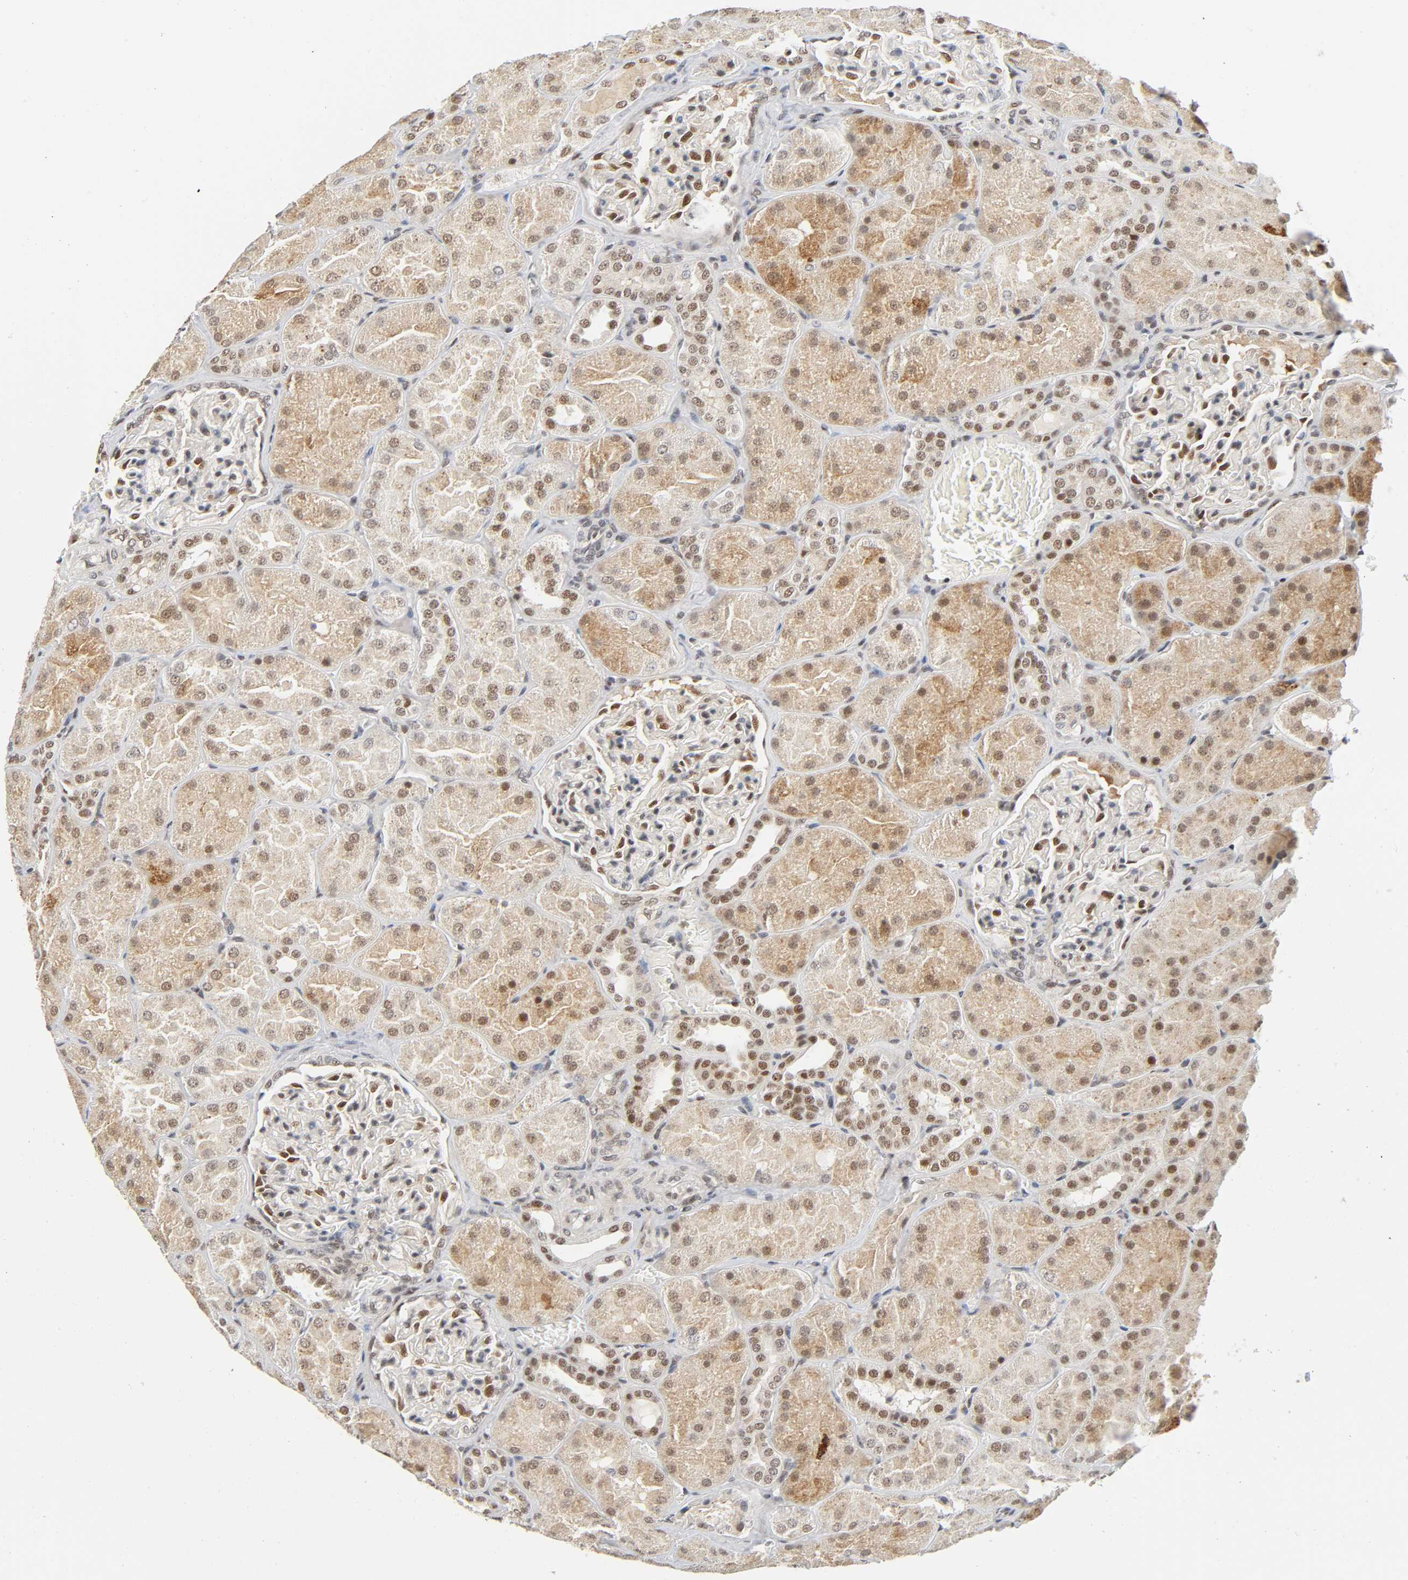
{"staining": {"intensity": "moderate", "quantity": "25%-75%", "location": "nuclear"}, "tissue": "kidney", "cell_type": "Cells in glomeruli", "image_type": "normal", "snomed": [{"axis": "morphology", "description": "Normal tissue, NOS"}, {"axis": "topography", "description": "Kidney"}], "caption": "Protein expression by immunohistochemistry (IHC) exhibits moderate nuclear positivity in approximately 25%-75% of cells in glomeruli in normal kidney. (Stains: DAB in brown, nuclei in blue, Microscopy: brightfield microscopy at high magnification).", "gene": "KAT2B", "patient": {"sex": "male", "age": 28}}